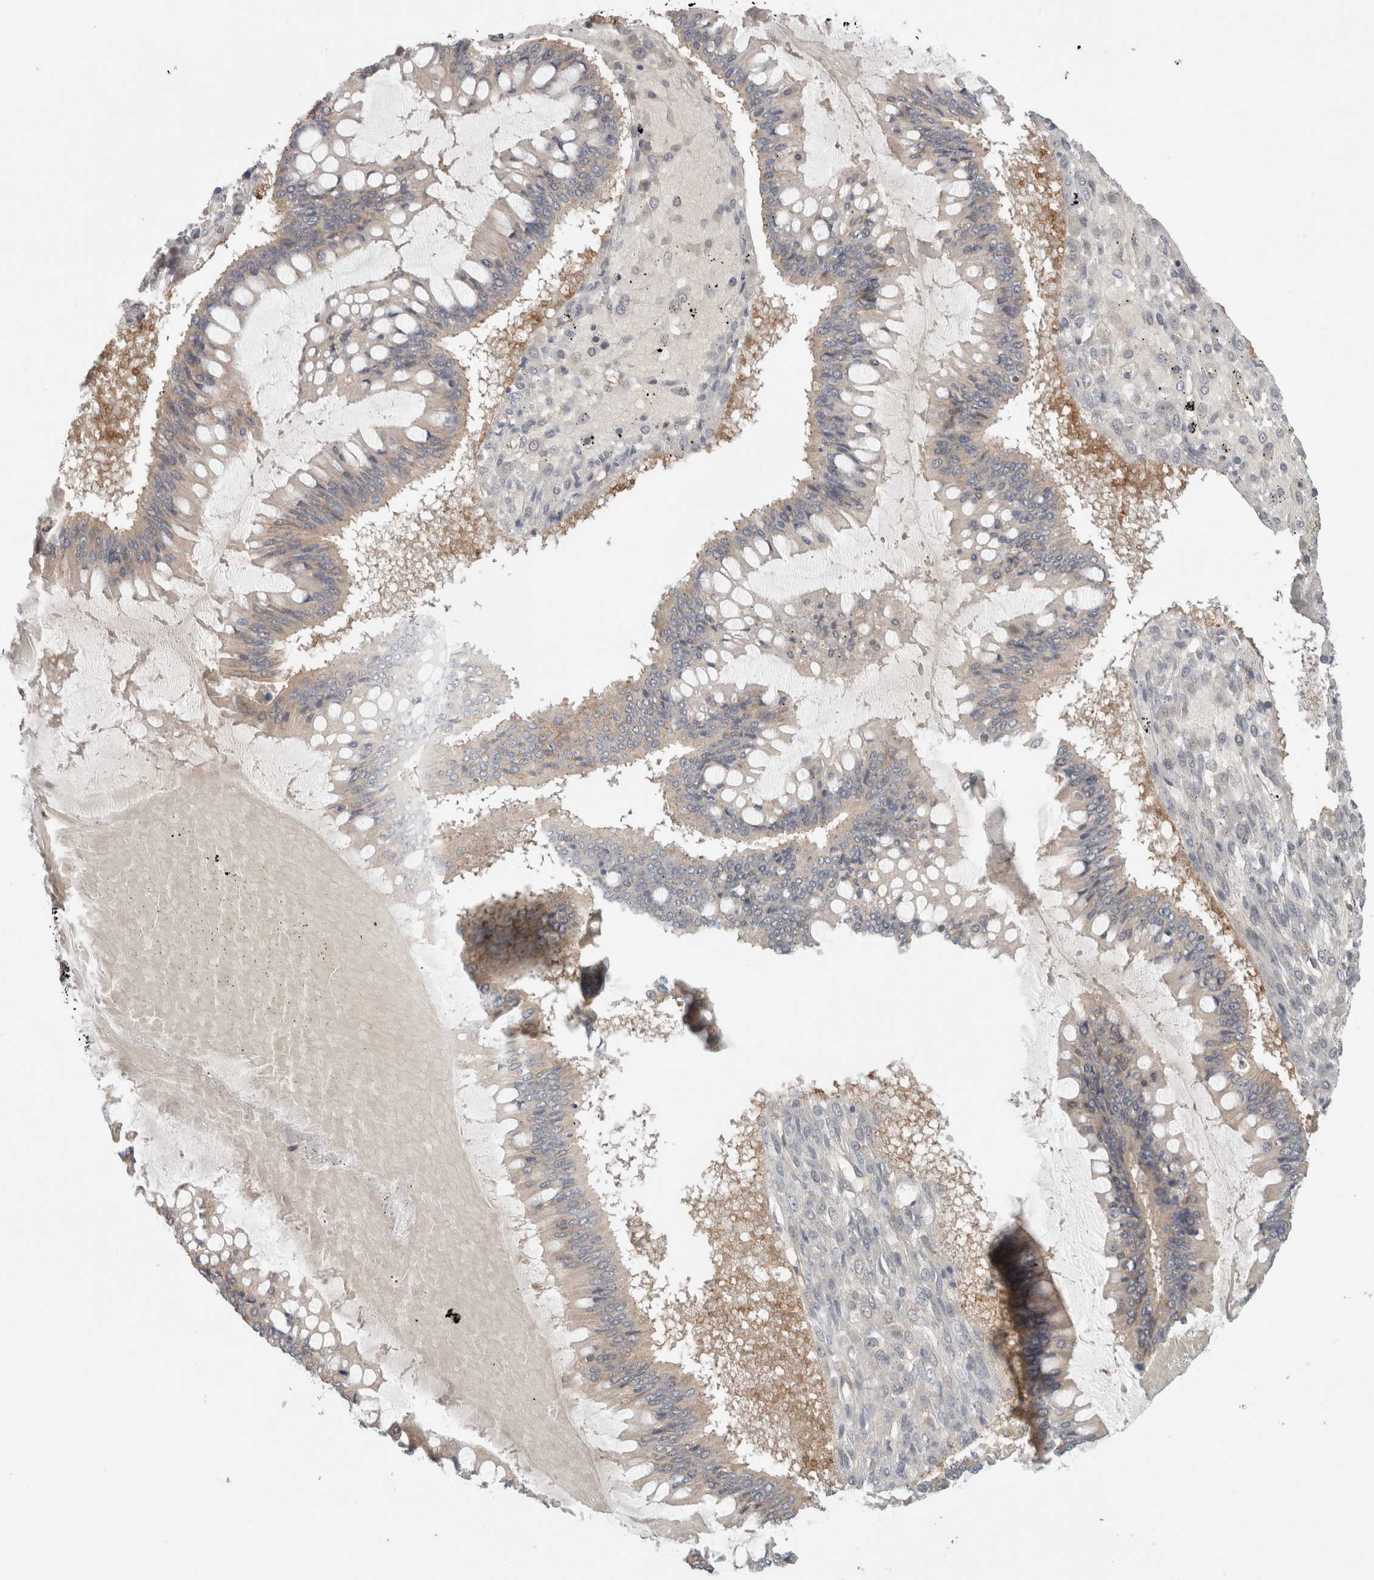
{"staining": {"intensity": "negative", "quantity": "none", "location": "none"}, "tissue": "ovarian cancer", "cell_type": "Tumor cells", "image_type": "cancer", "snomed": [{"axis": "morphology", "description": "Cystadenocarcinoma, mucinous, NOS"}, {"axis": "topography", "description": "Ovary"}], "caption": "Tumor cells are negative for brown protein staining in ovarian cancer. (Brightfield microscopy of DAB immunohistochemistry (IHC) at high magnification).", "gene": "RASAL2", "patient": {"sex": "female", "age": 73}}